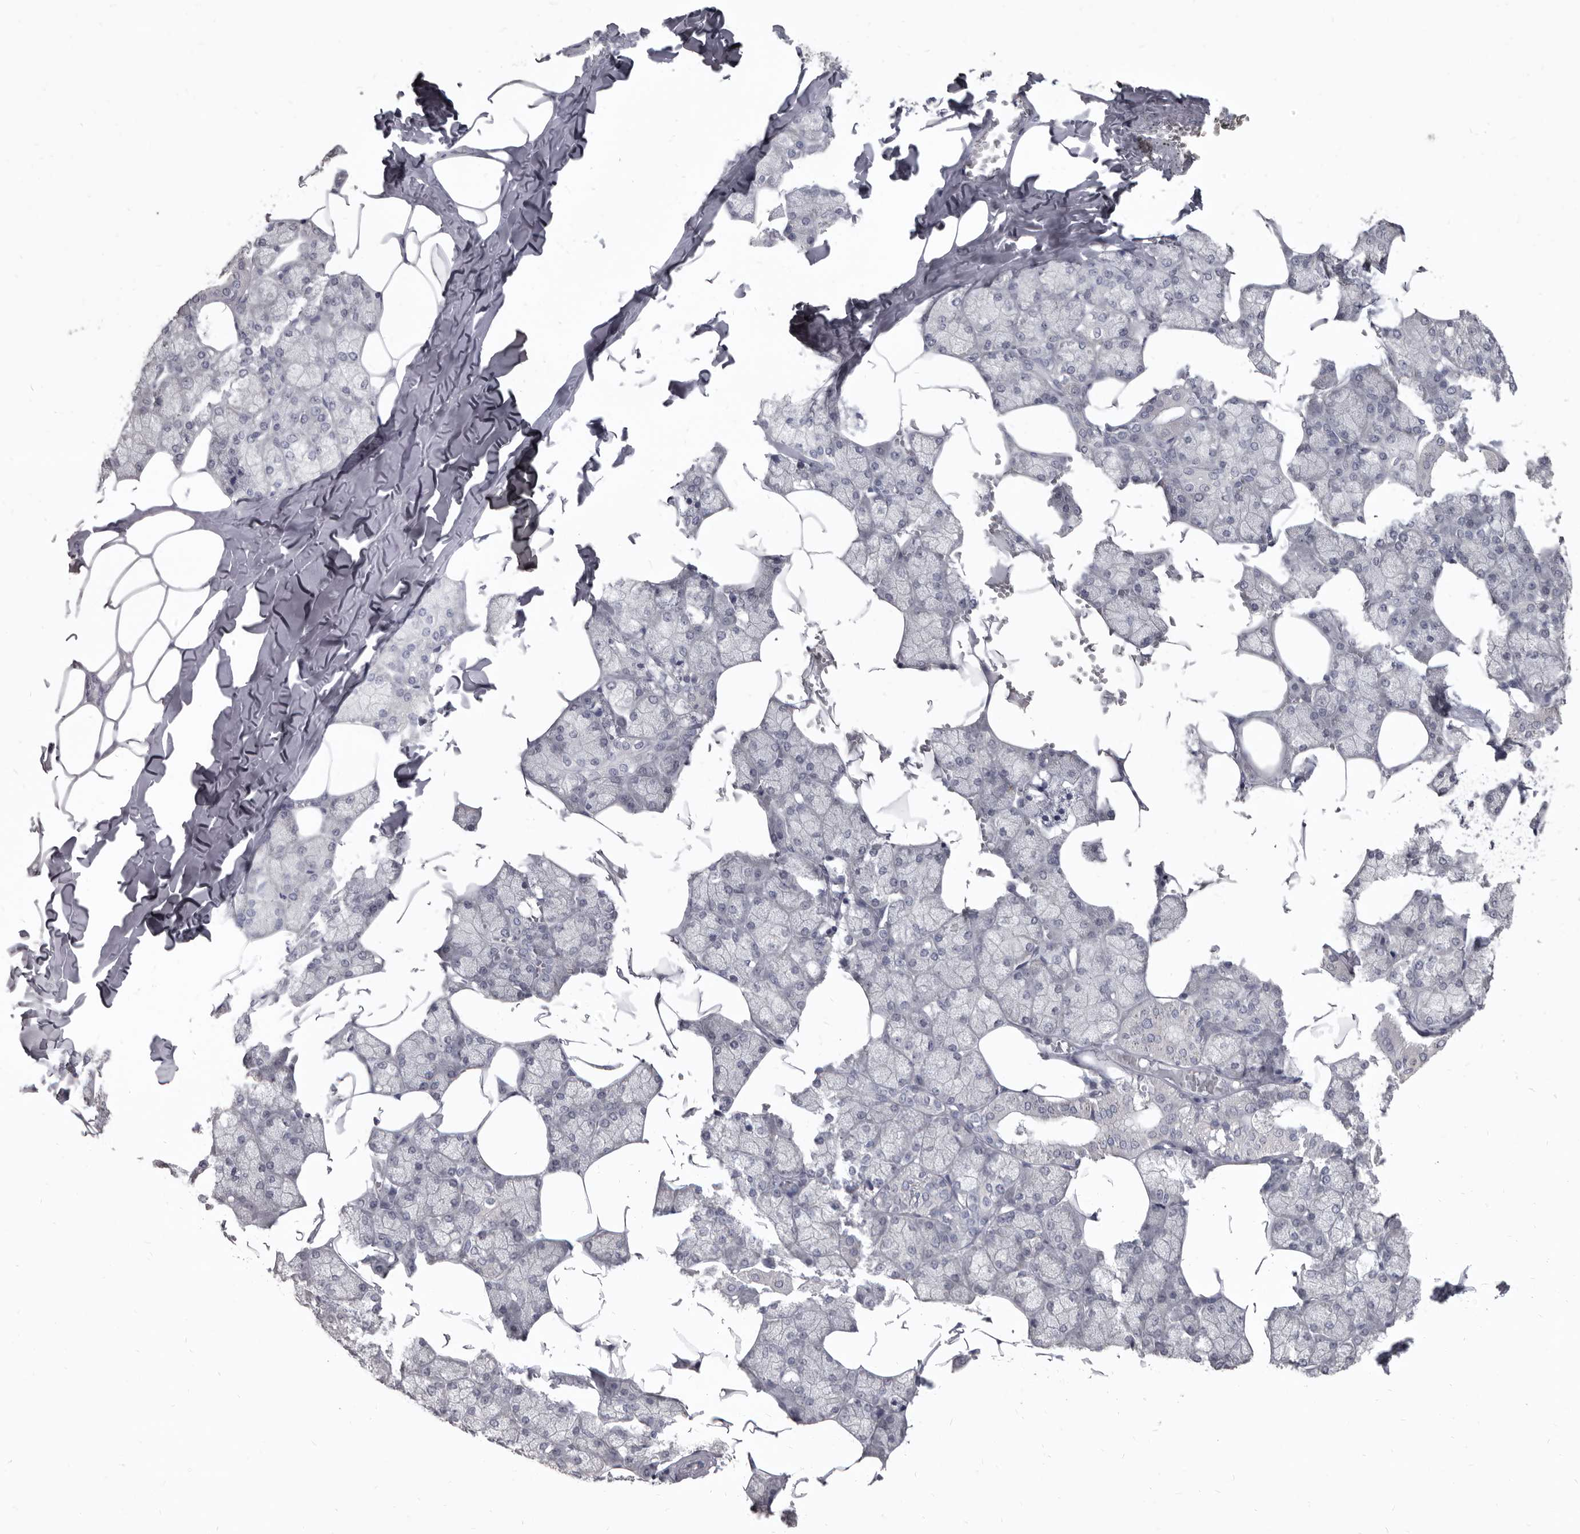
{"staining": {"intensity": "negative", "quantity": "none", "location": "none"}, "tissue": "salivary gland", "cell_type": "Glandular cells", "image_type": "normal", "snomed": [{"axis": "morphology", "description": "Normal tissue, NOS"}, {"axis": "topography", "description": "Salivary gland"}], "caption": "A high-resolution image shows immunohistochemistry (IHC) staining of normal salivary gland, which reveals no significant staining in glandular cells.", "gene": "GSK3B", "patient": {"sex": "male", "age": 62}}